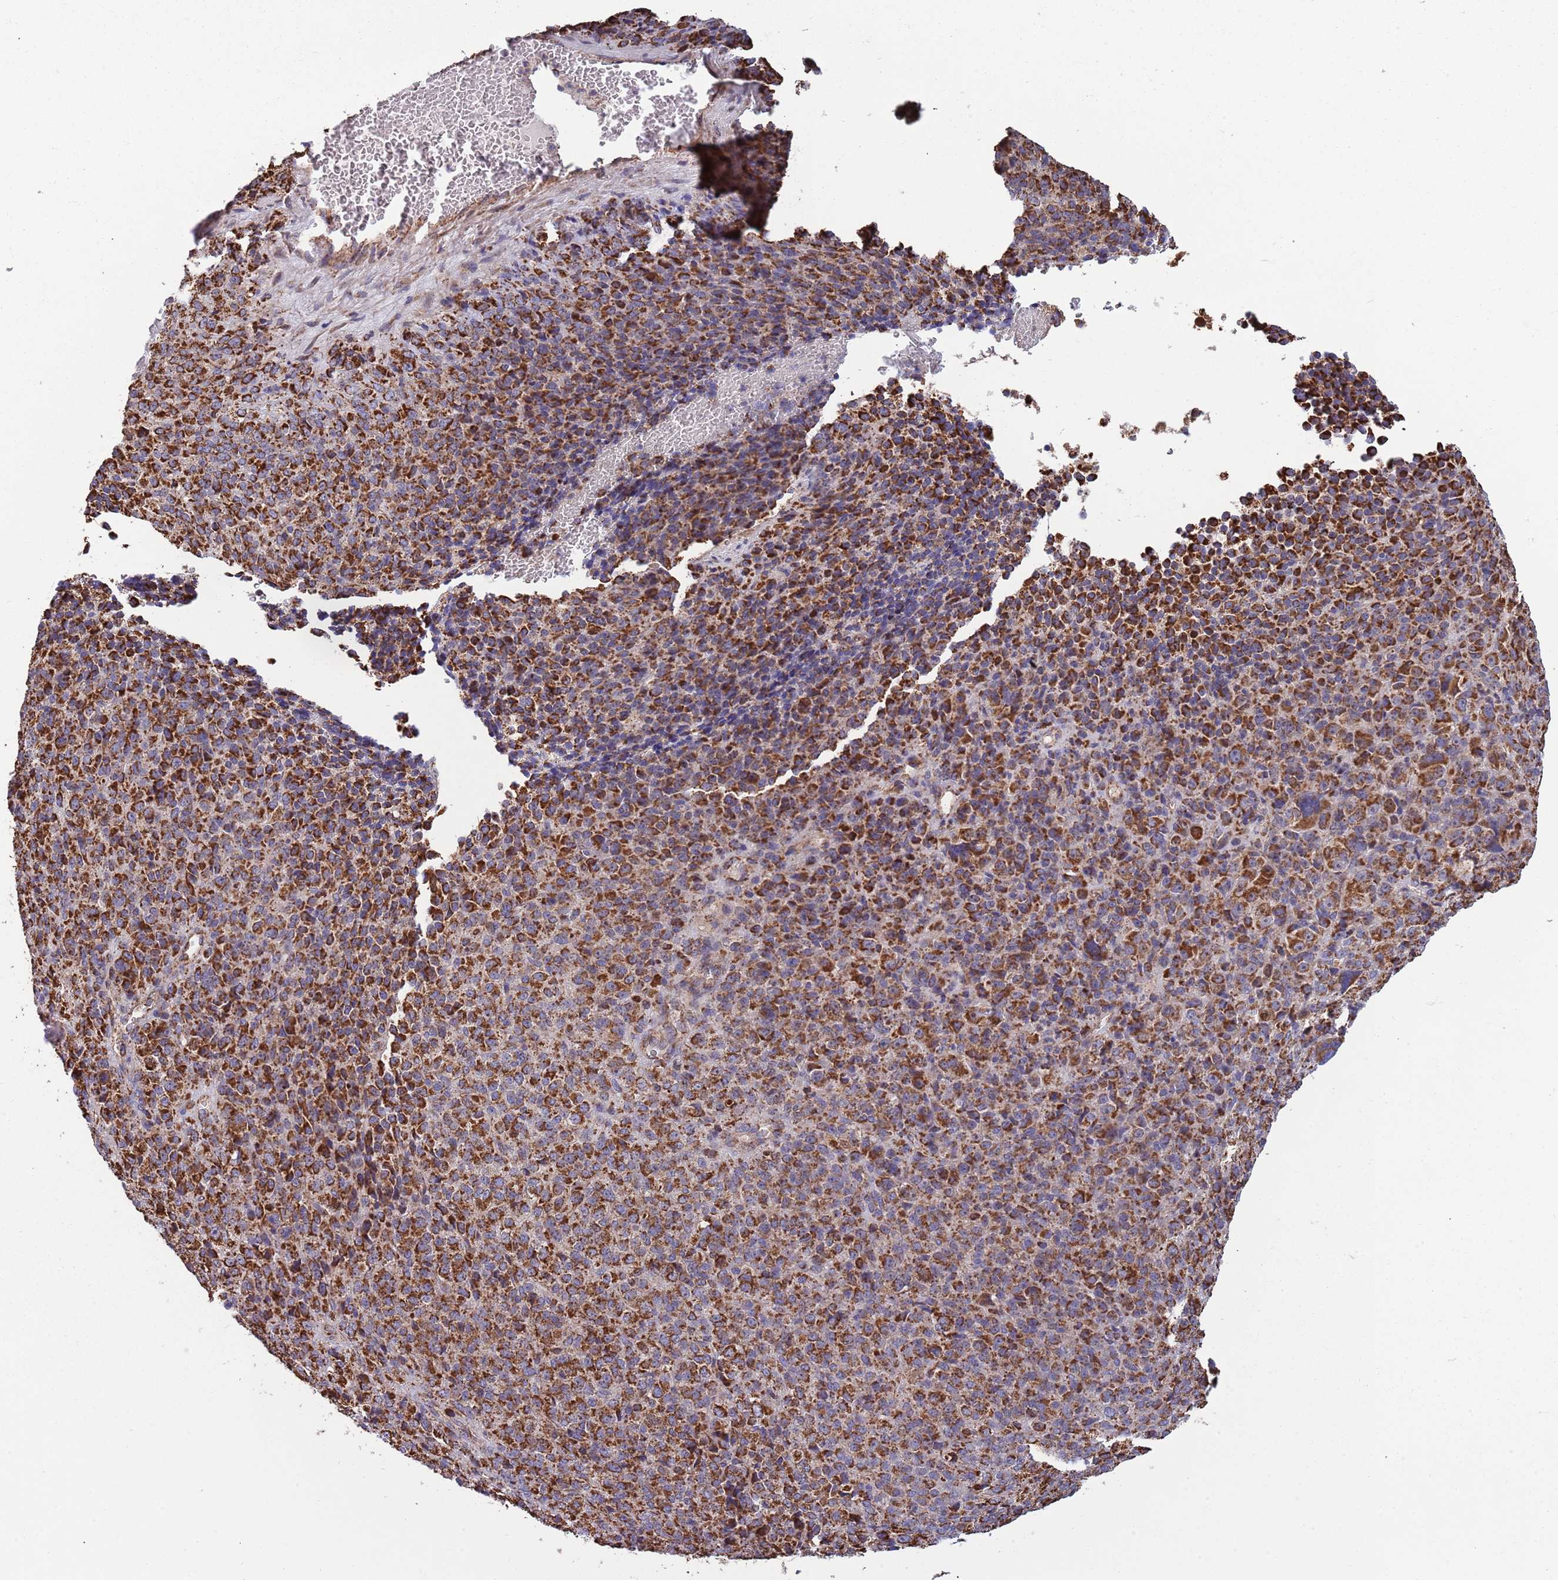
{"staining": {"intensity": "strong", "quantity": ">75%", "location": "cytoplasmic/membranous"}, "tissue": "melanoma", "cell_type": "Tumor cells", "image_type": "cancer", "snomed": [{"axis": "morphology", "description": "Malignant melanoma, Metastatic site"}, {"axis": "topography", "description": "Brain"}], "caption": "Malignant melanoma (metastatic site) was stained to show a protein in brown. There is high levels of strong cytoplasmic/membranous positivity in approximately >75% of tumor cells. (Stains: DAB (3,3'-diaminobenzidine) in brown, nuclei in blue, Microscopy: brightfield microscopy at high magnification).", "gene": "VPS16", "patient": {"sex": "female", "age": 56}}